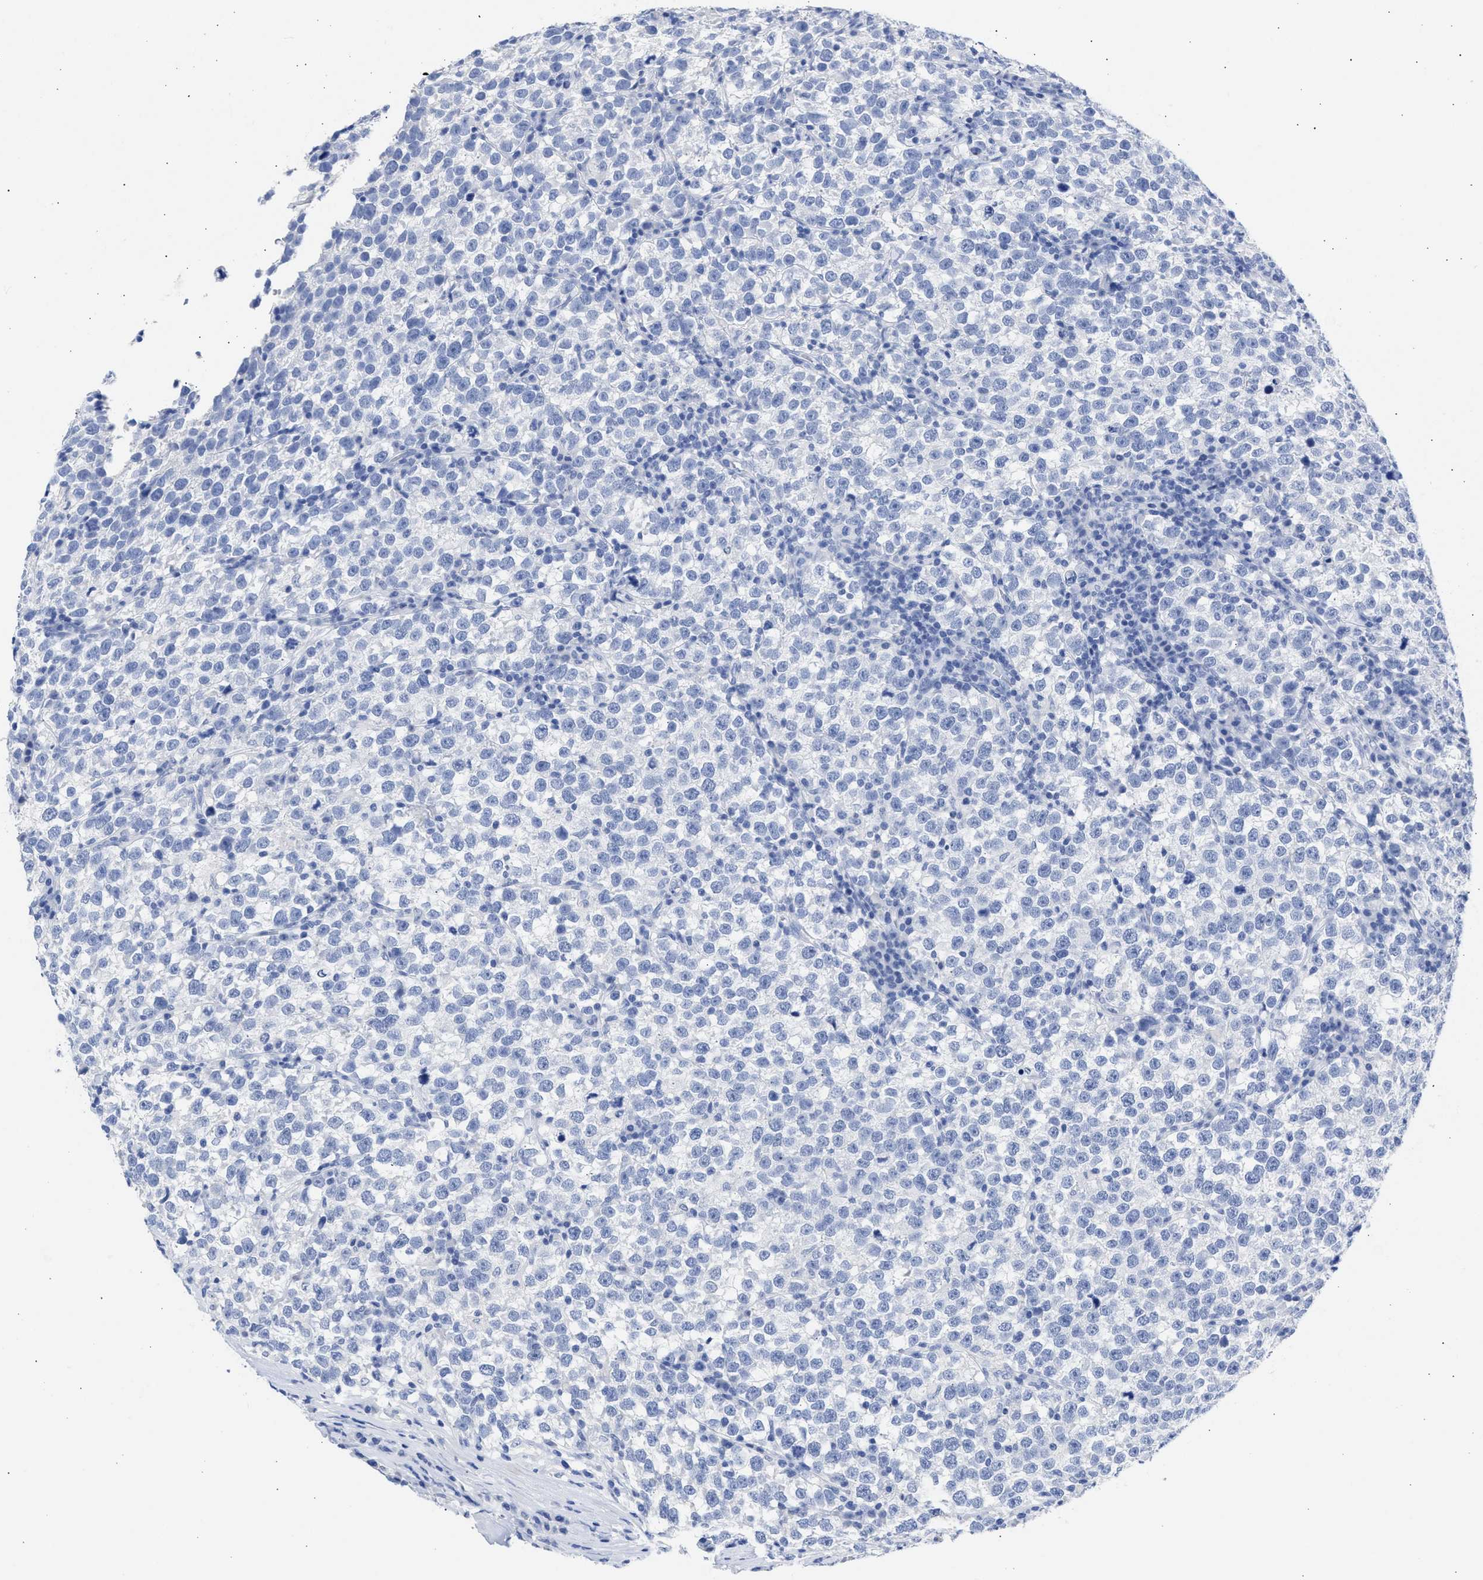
{"staining": {"intensity": "negative", "quantity": "none", "location": "none"}, "tissue": "testis cancer", "cell_type": "Tumor cells", "image_type": "cancer", "snomed": [{"axis": "morphology", "description": "Normal tissue, NOS"}, {"axis": "morphology", "description": "Seminoma, NOS"}, {"axis": "topography", "description": "Testis"}], "caption": "Image shows no protein staining in tumor cells of testis cancer tissue.", "gene": "NCAM1", "patient": {"sex": "male", "age": 43}}